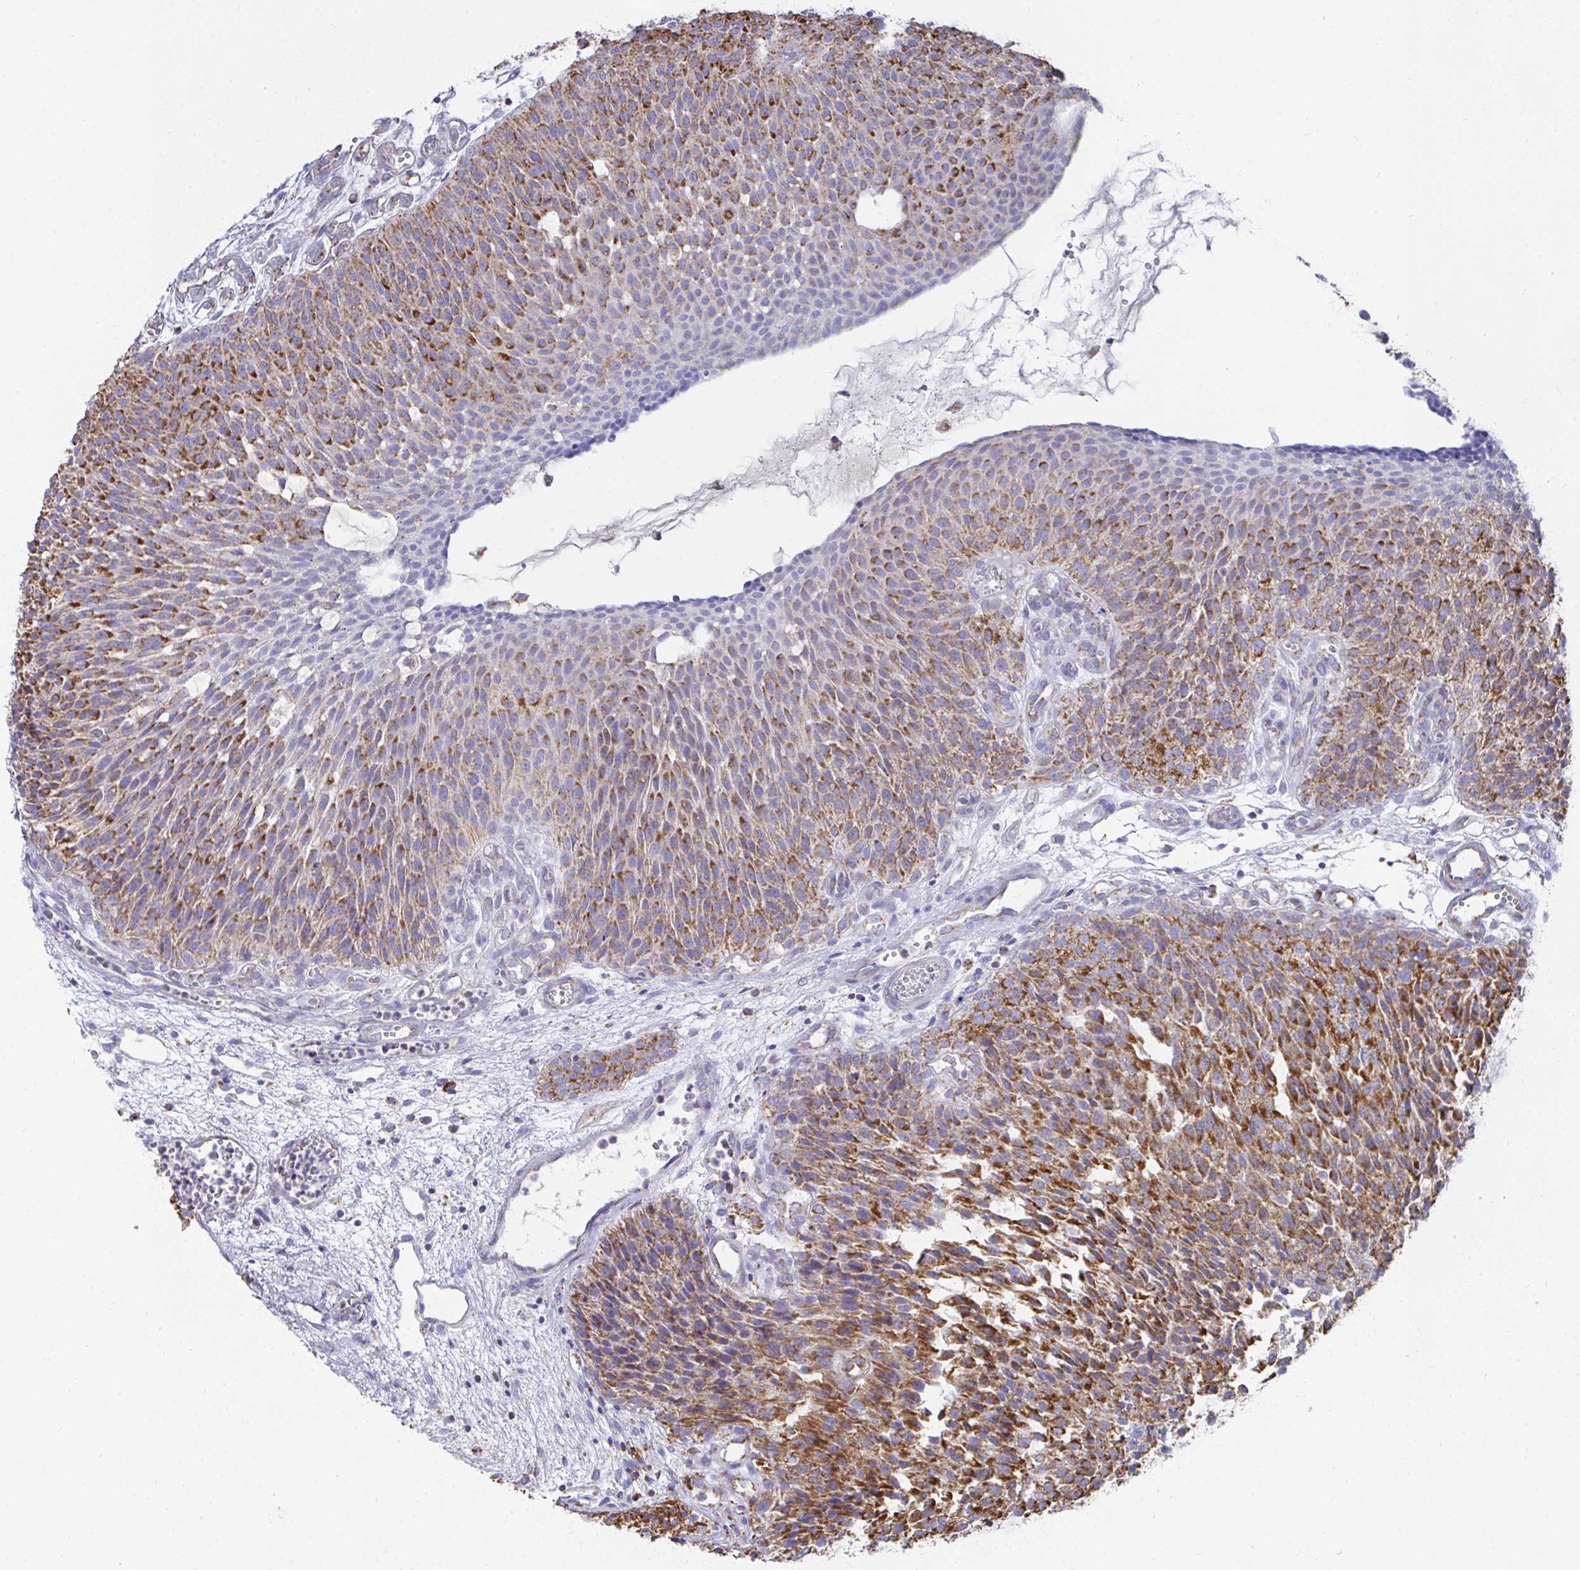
{"staining": {"intensity": "strong", "quantity": ">75%", "location": "cytoplasmic/membranous"}, "tissue": "urothelial cancer", "cell_type": "Tumor cells", "image_type": "cancer", "snomed": [{"axis": "morphology", "description": "Urothelial carcinoma, NOS"}, {"axis": "topography", "description": "Urinary bladder"}], "caption": "Transitional cell carcinoma stained for a protein (brown) demonstrates strong cytoplasmic/membranous positive positivity in about >75% of tumor cells.", "gene": "AIFM1", "patient": {"sex": "male", "age": 84}}